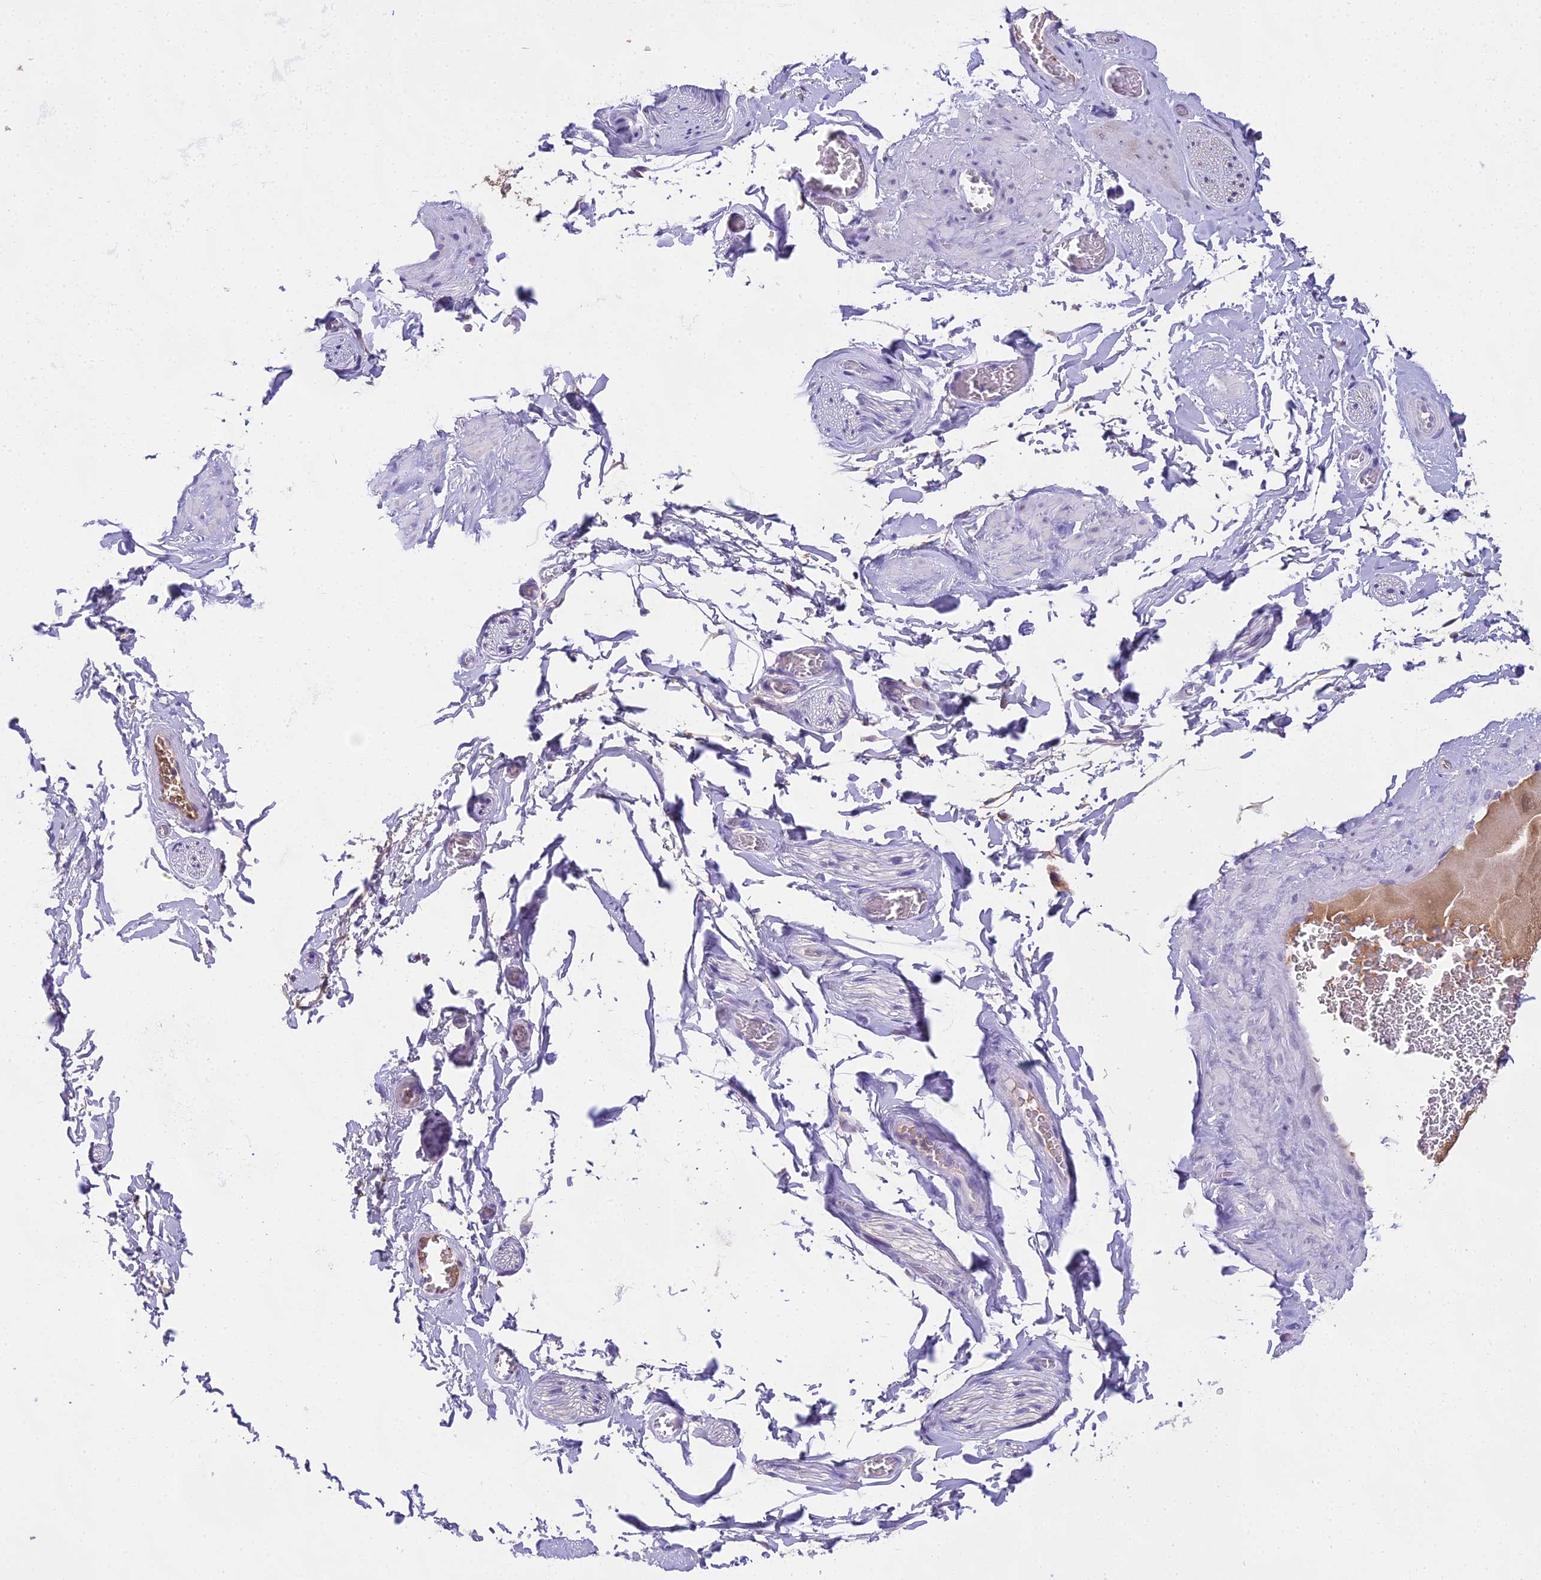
{"staining": {"intensity": "negative", "quantity": "none", "location": "none"}, "tissue": "adipose tissue", "cell_type": "Adipocytes", "image_type": "normal", "snomed": [{"axis": "morphology", "description": "Normal tissue, NOS"}, {"axis": "topography", "description": "Soft tissue"}, {"axis": "topography", "description": "Adipose tissue"}, {"axis": "topography", "description": "Vascular tissue"}, {"axis": "topography", "description": "Peripheral nerve tissue"}], "caption": "This is a micrograph of immunohistochemistry (IHC) staining of unremarkable adipose tissue, which shows no positivity in adipocytes.", "gene": "MAT2A", "patient": {"sex": "male", "age": 46}}